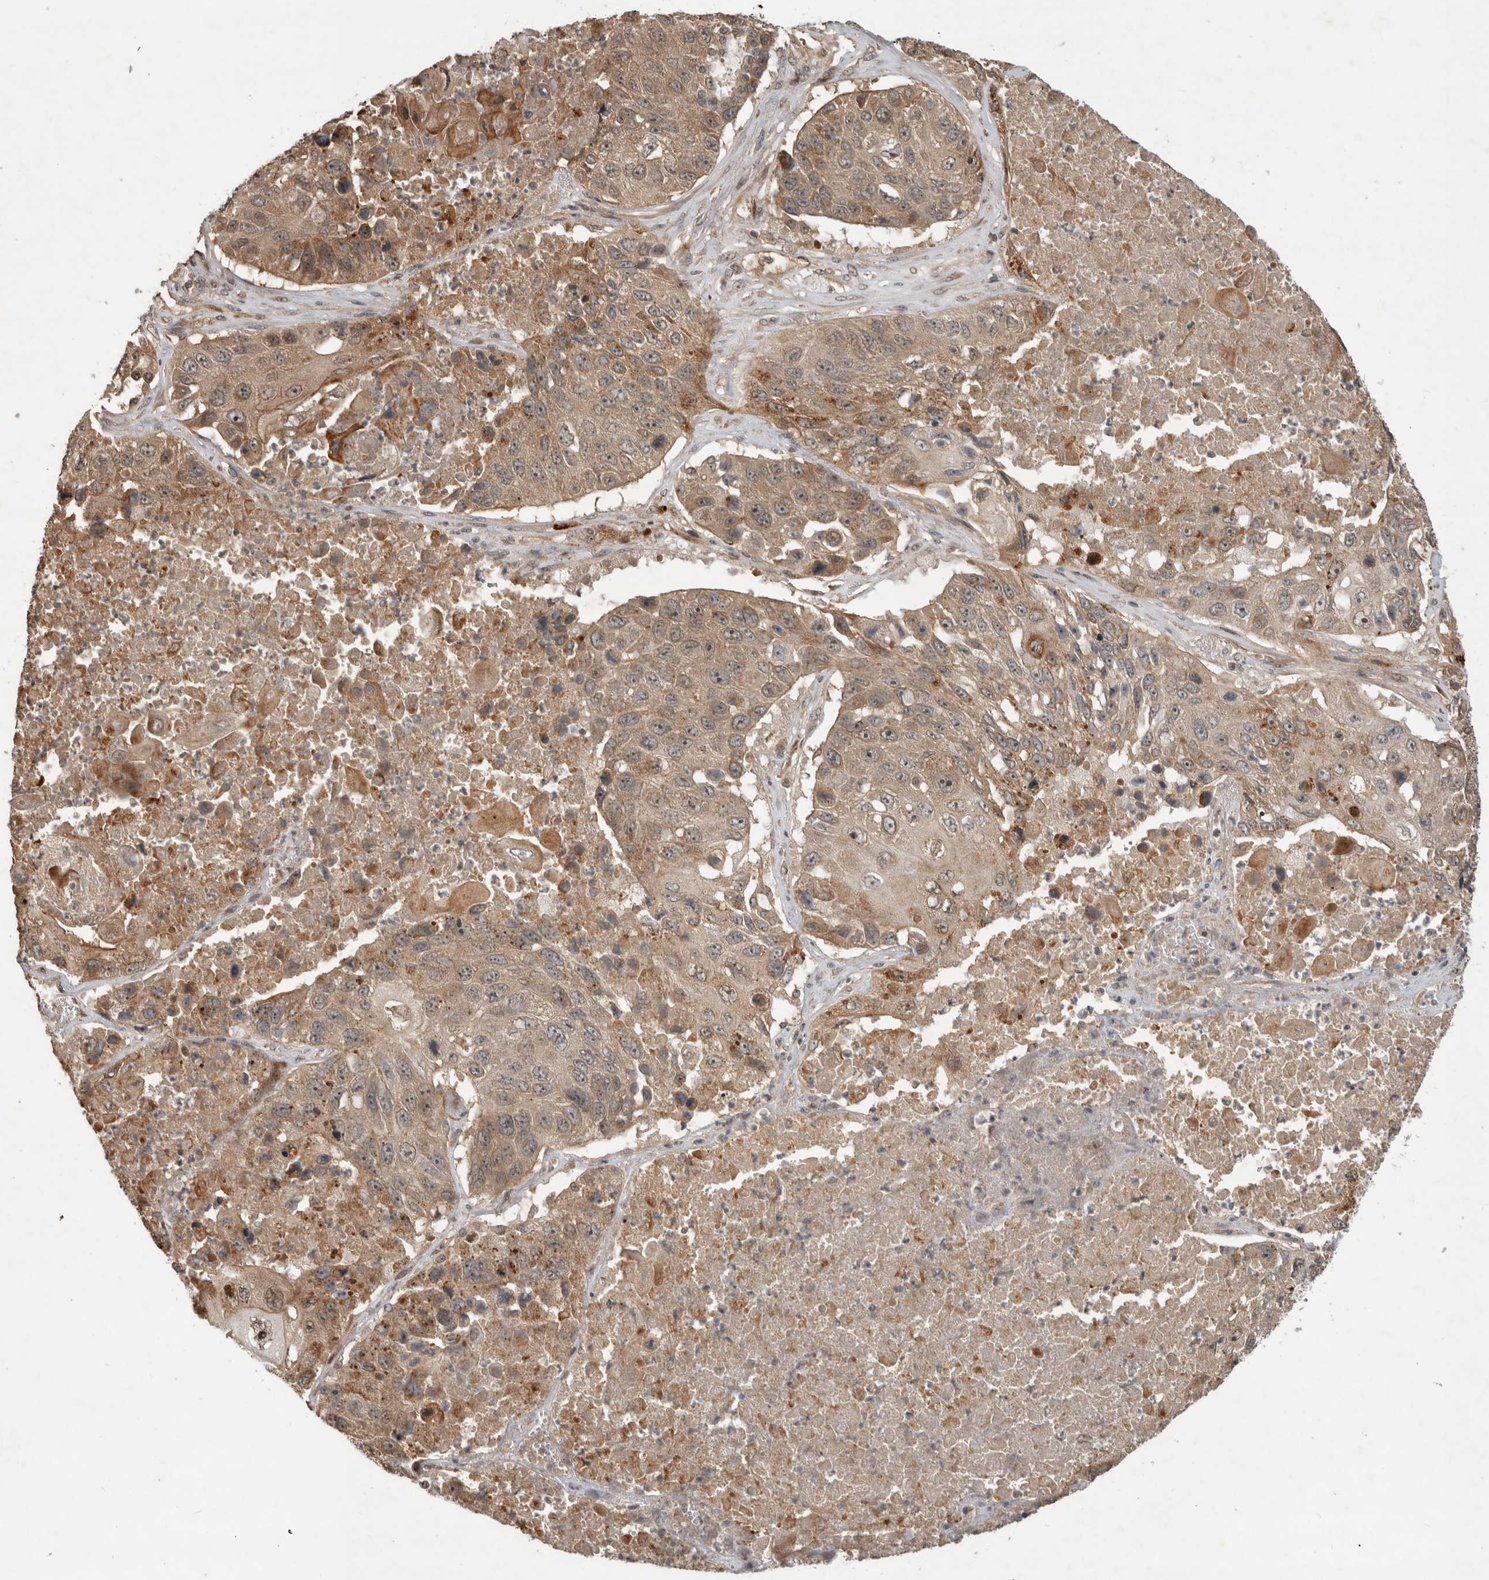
{"staining": {"intensity": "moderate", "quantity": ">75%", "location": "cytoplasmic/membranous"}, "tissue": "lung cancer", "cell_type": "Tumor cells", "image_type": "cancer", "snomed": [{"axis": "morphology", "description": "Squamous cell carcinoma, NOS"}, {"axis": "topography", "description": "Lung"}], "caption": "Lung cancer (squamous cell carcinoma) stained with a brown dye exhibits moderate cytoplasmic/membranous positive staining in approximately >75% of tumor cells.", "gene": "PITPNC1", "patient": {"sex": "male", "age": 61}}